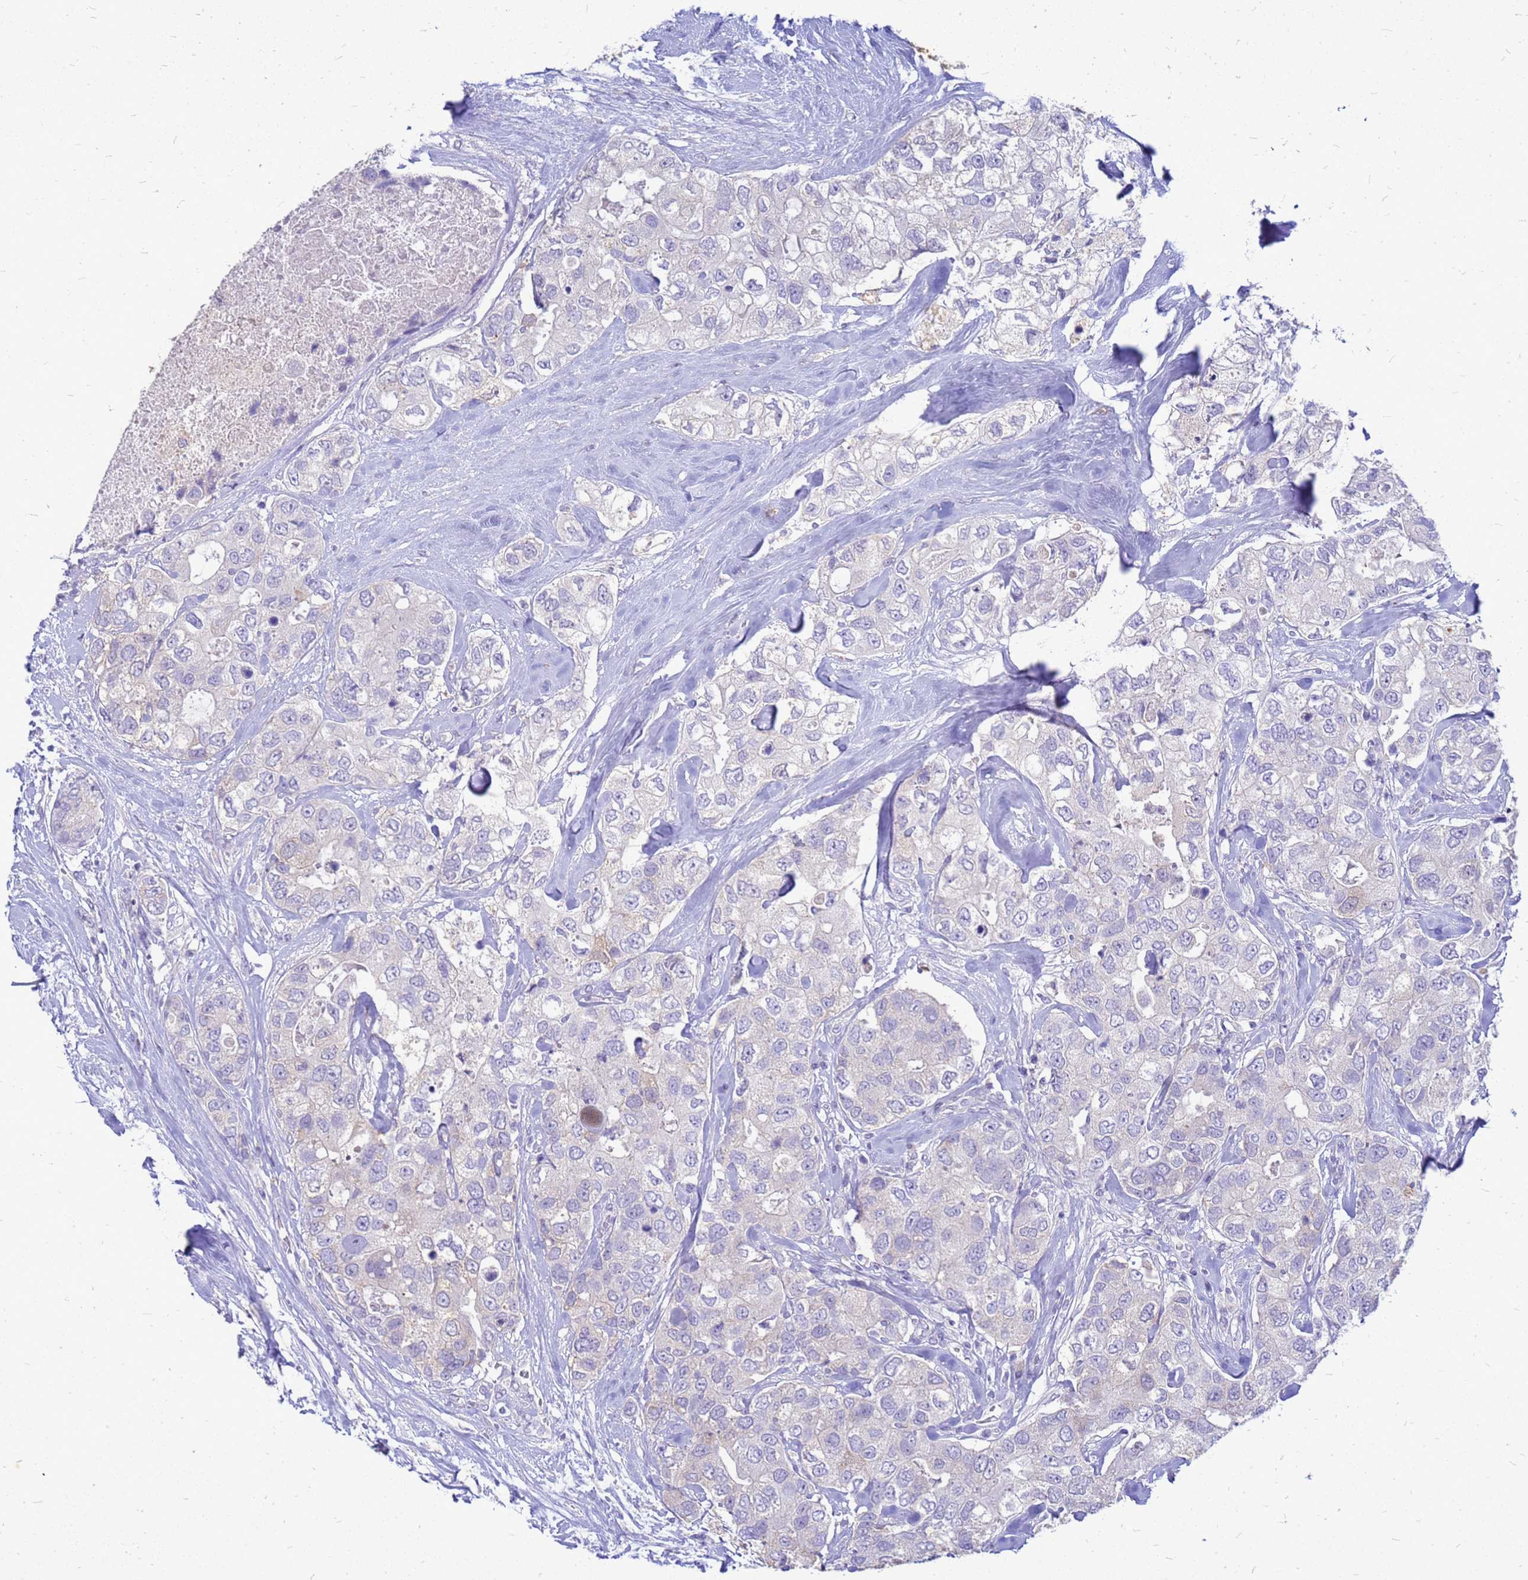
{"staining": {"intensity": "negative", "quantity": "none", "location": "none"}, "tissue": "breast cancer", "cell_type": "Tumor cells", "image_type": "cancer", "snomed": [{"axis": "morphology", "description": "Duct carcinoma"}, {"axis": "topography", "description": "Breast"}], "caption": "DAB immunohistochemical staining of breast cancer displays no significant positivity in tumor cells. (DAB IHC with hematoxylin counter stain).", "gene": "AKR1C1", "patient": {"sex": "female", "age": 62}}